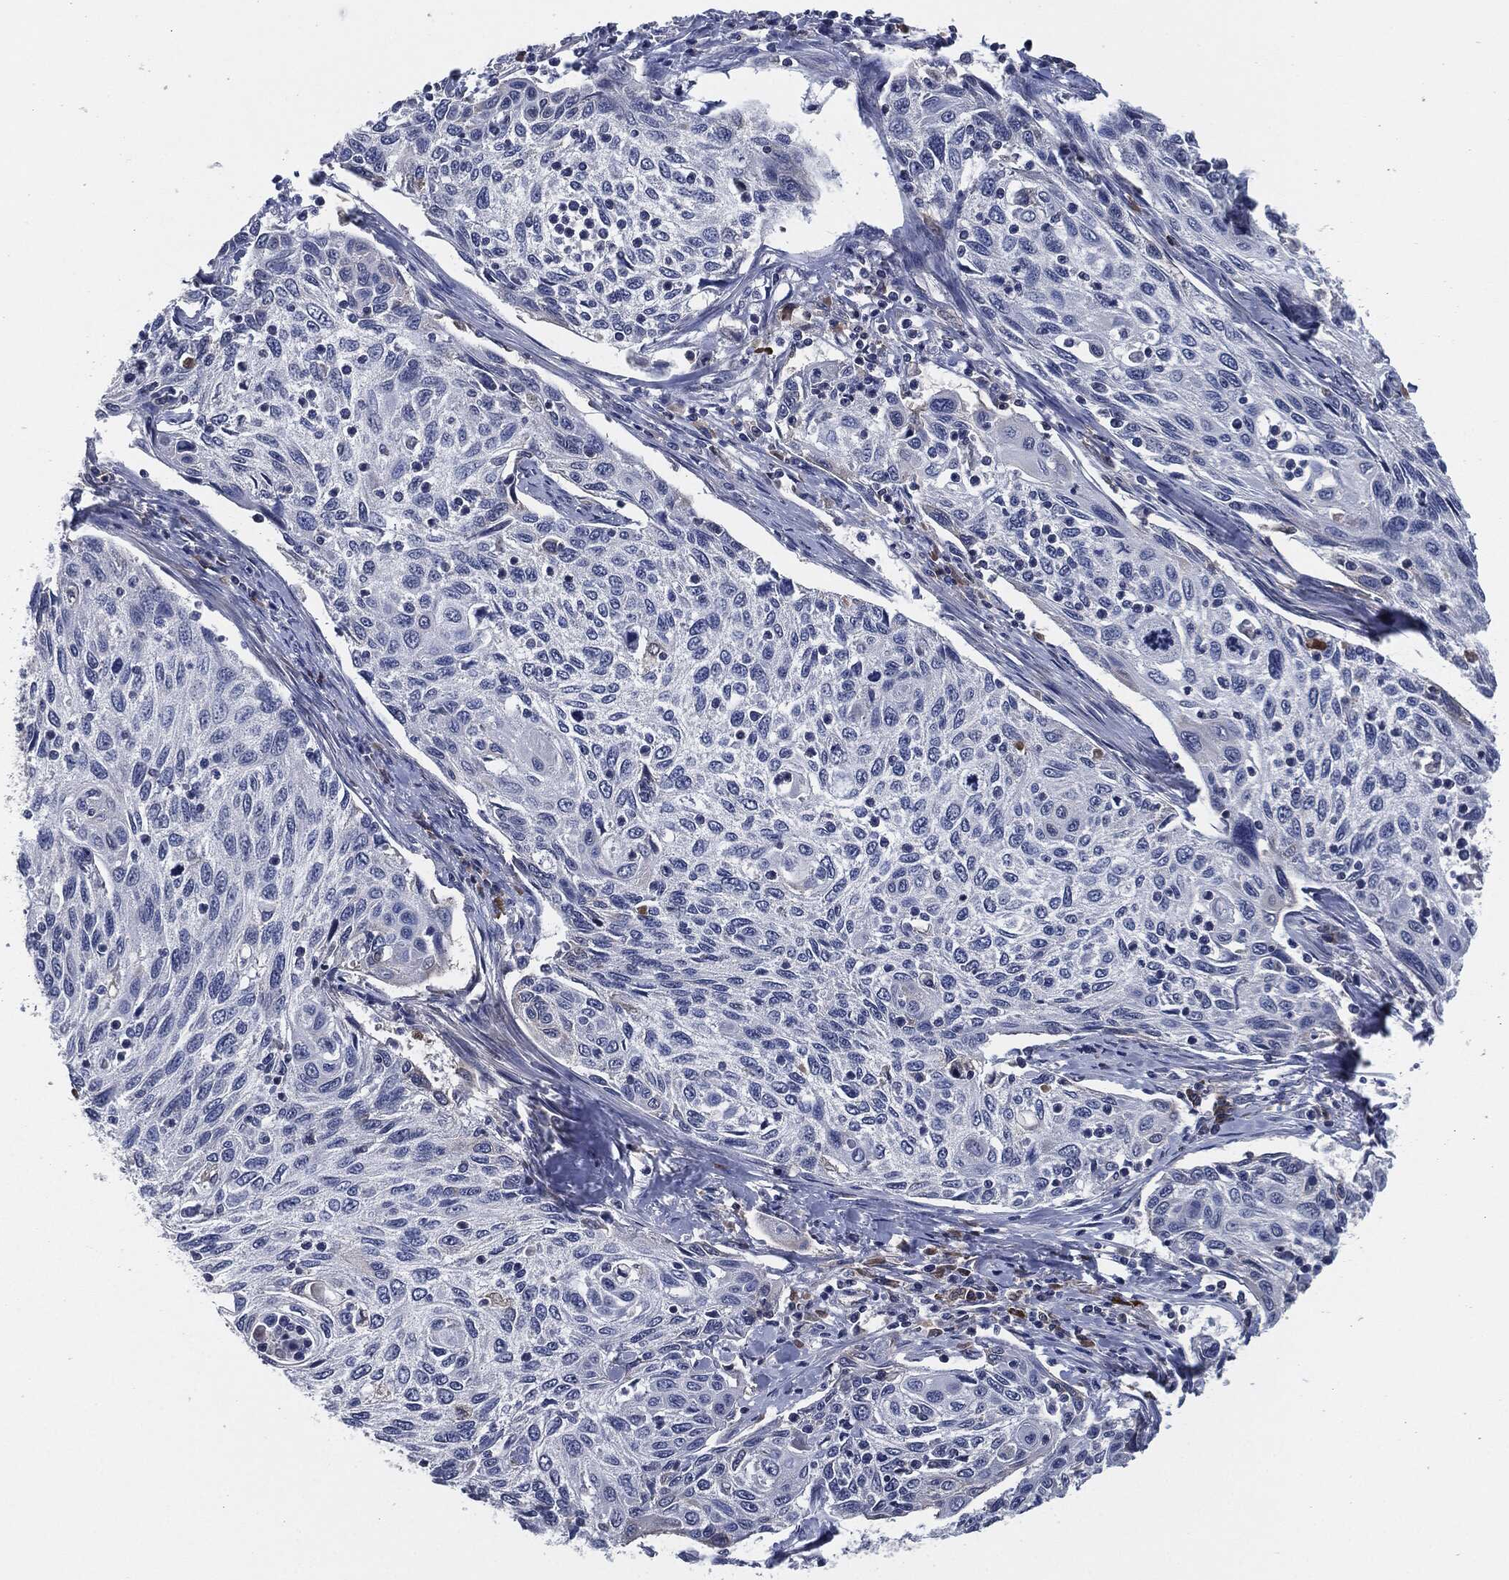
{"staining": {"intensity": "negative", "quantity": "none", "location": "none"}, "tissue": "cervical cancer", "cell_type": "Tumor cells", "image_type": "cancer", "snomed": [{"axis": "morphology", "description": "Squamous cell carcinoma, NOS"}, {"axis": "topography", "description": "Cervix"}], "caption": "The immunohistochemistry micrograph has no significant staining in tumor cells of cervical squamous cell carcinoma tissue.", "gene": "IL2RG", "patient": {"sex": "female", "age": 70}}